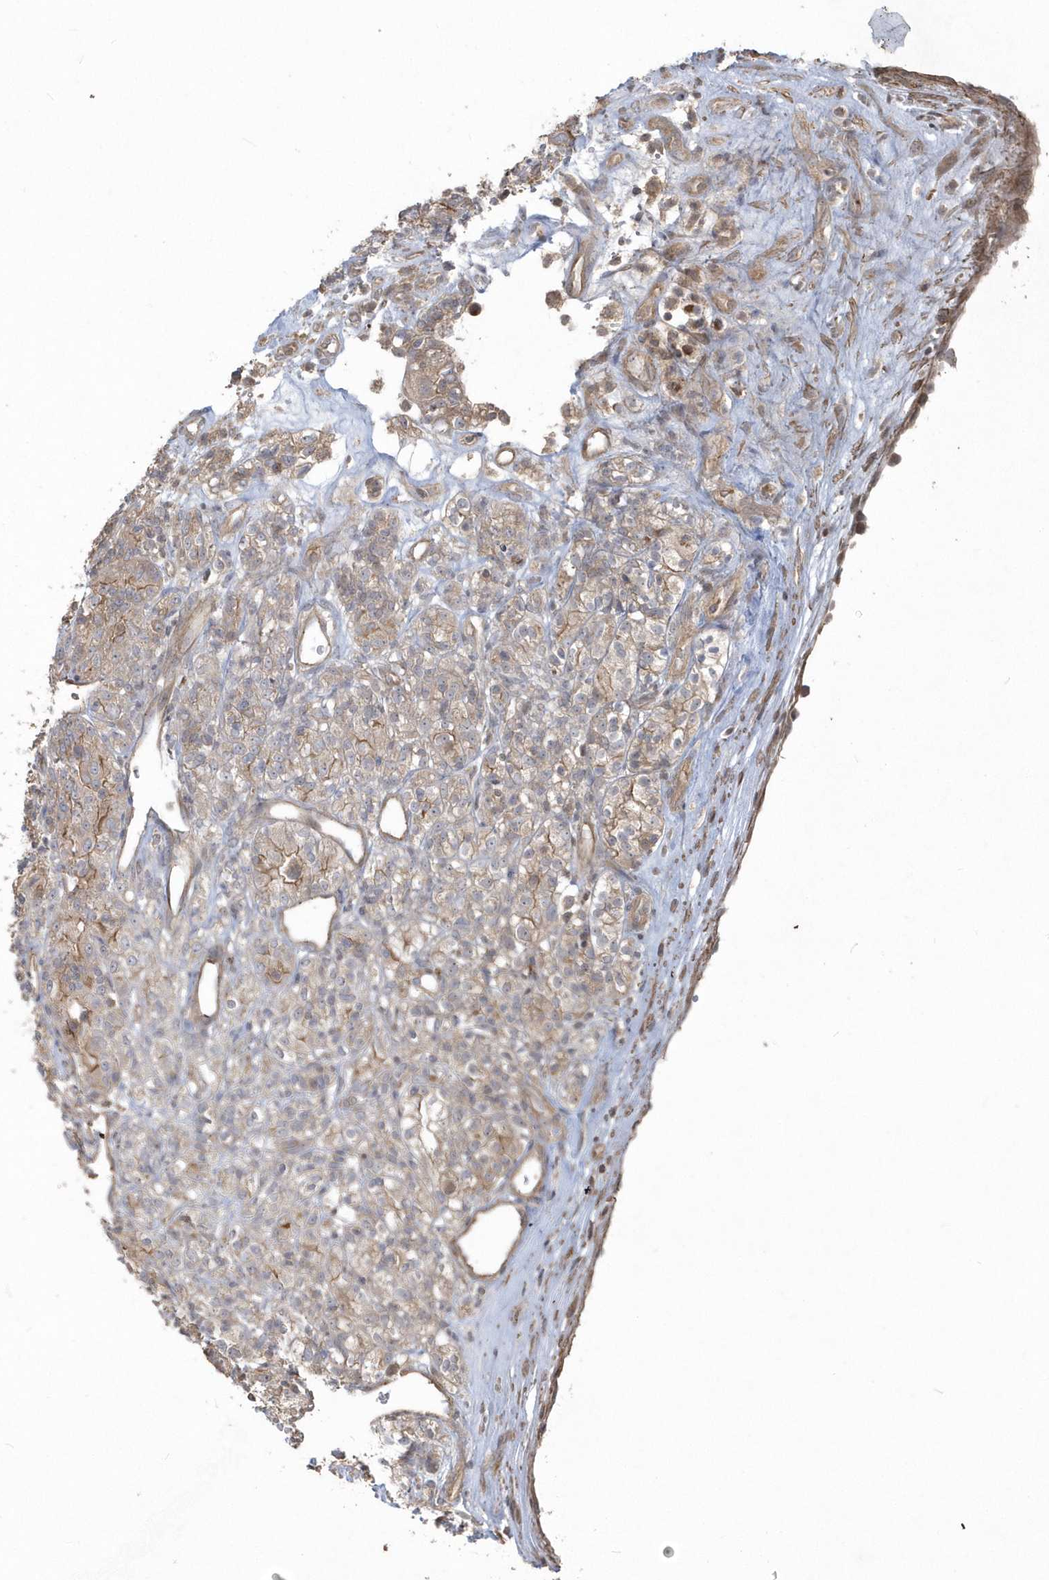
{"staining": {"intensity": "moderate", "quantity": "<25%", "location": "cytoplasmic/membranous"}, "tissue": "renal cancer", "cell_type": "Tumor cells", "image_type": "cancer", "snomed": [{"axis": "morphology", "description": "Adenocarcinoma, NOS"}, {"axis": "topography", "description": "Kidney"}], "caption": "High-magnification brightfield microscopy of renal adenocarcinoma stained with DAB (brown) and counterstained with hematoxylin (blue). tumor cells exhibit moderate cytoplasmic/membranous expression is identified in about<25% of cells.", "gene": "ARMC8", "patient": {"sex": "male", "age": 77}}